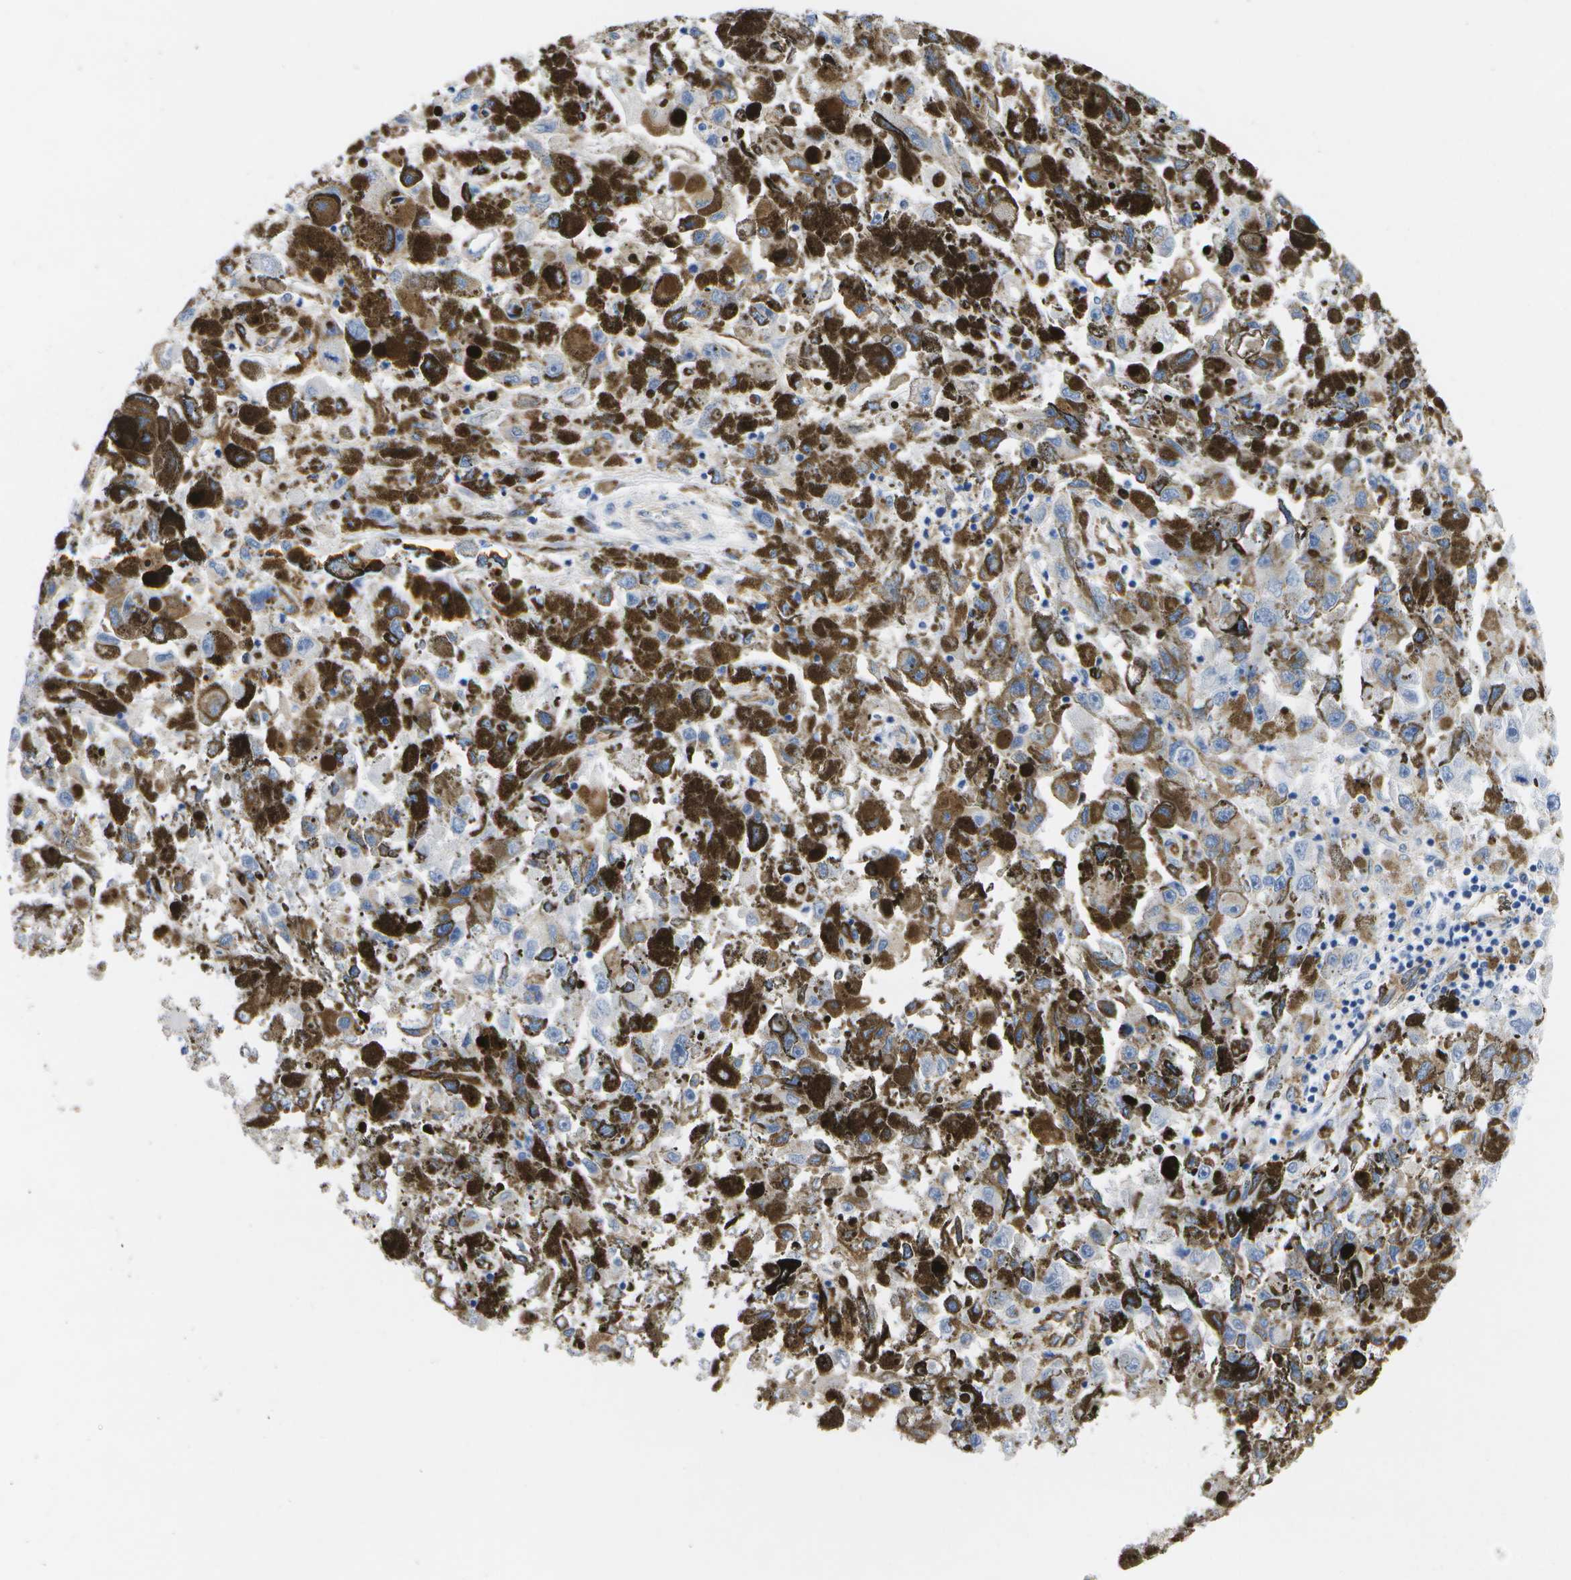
{"staining": {"intensity": "negative", "quantity": "none", "location": "none"}, "tissue": "melanoma", "cell_type": "Tumor cells", "image_type": "cancer", "snomed": [{"axis": "morphology", "description": "Malignant melanoma, NOS"}, {"axis": "topography", "description": "Skin"}], "caption": "The photomicrograph reveals no significant expression in tumor cells of melanoma.", "gene": "DYSF", "patient": {"sex": "female", "age": 104}}